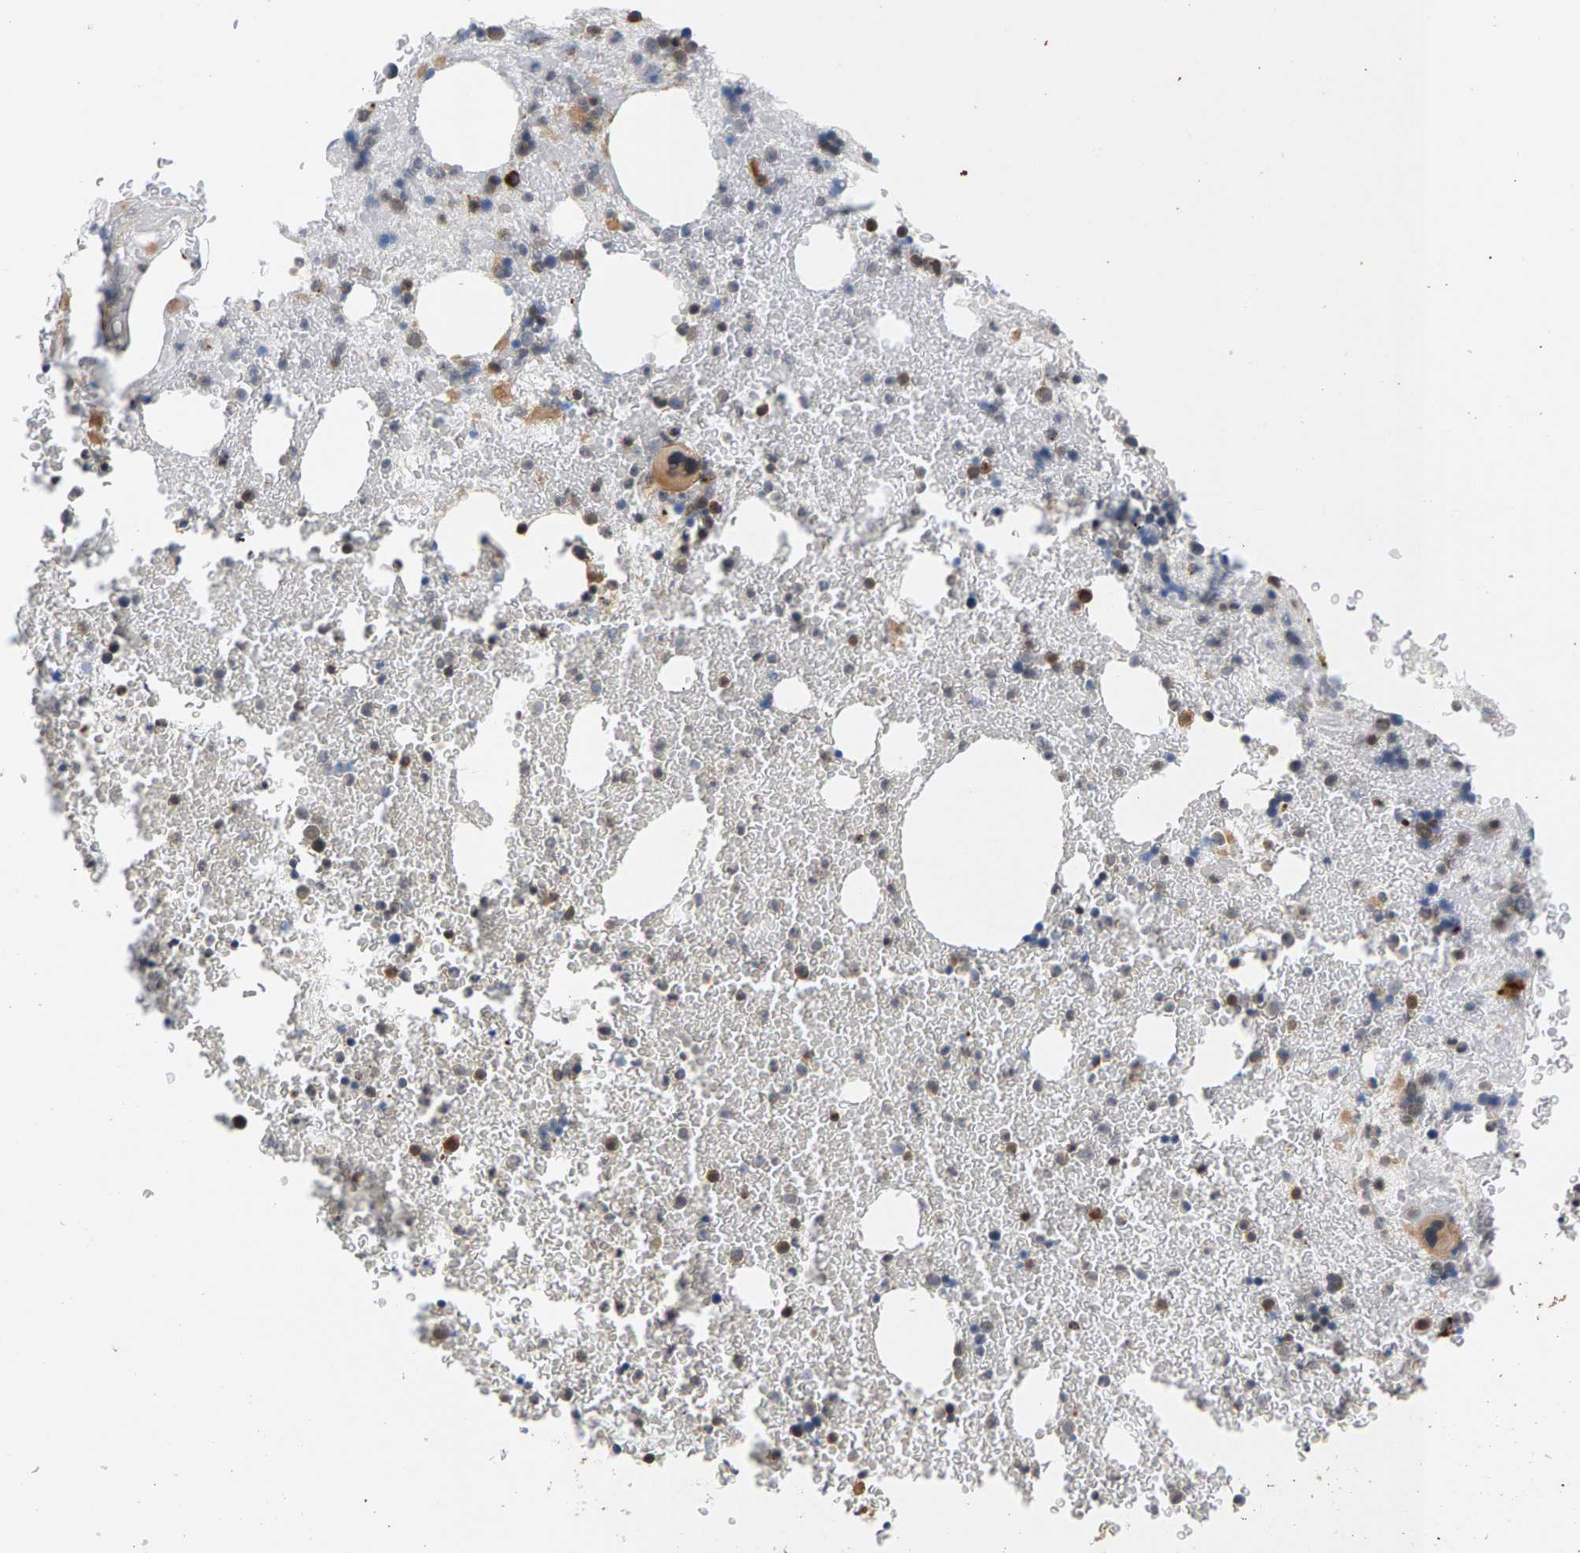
{"staining": {"intensity": "moderate", "quantity": "25%-75%", "location": "cytoplasmic/membranous"}, "tissue": "bone marrow", "cell_type": "Hematopoietic cells", "image_type": "normal", "snomed": [{"axis": "morphology", "description": "Normal tissue, NOS"}, {"axis": "morphology", "description": "Inflammation, NOS"}, {"axis": "topography", "description": "Bone marrow"}], "caption": "Hematopoietic cells demonstrate medium levels of moderate cytoplasmic/membranous expression in approximately 25%-75% of cells in unremarkable bone marrow. The staining is performed using DAB (3,3'-diaminobenzidine) brown chromogen to label protein expression. The nuclei are counter-stained blue using hematoxylin.", "gene": "MAP2K5", "patient": {"sex": "male", "age": 63}}